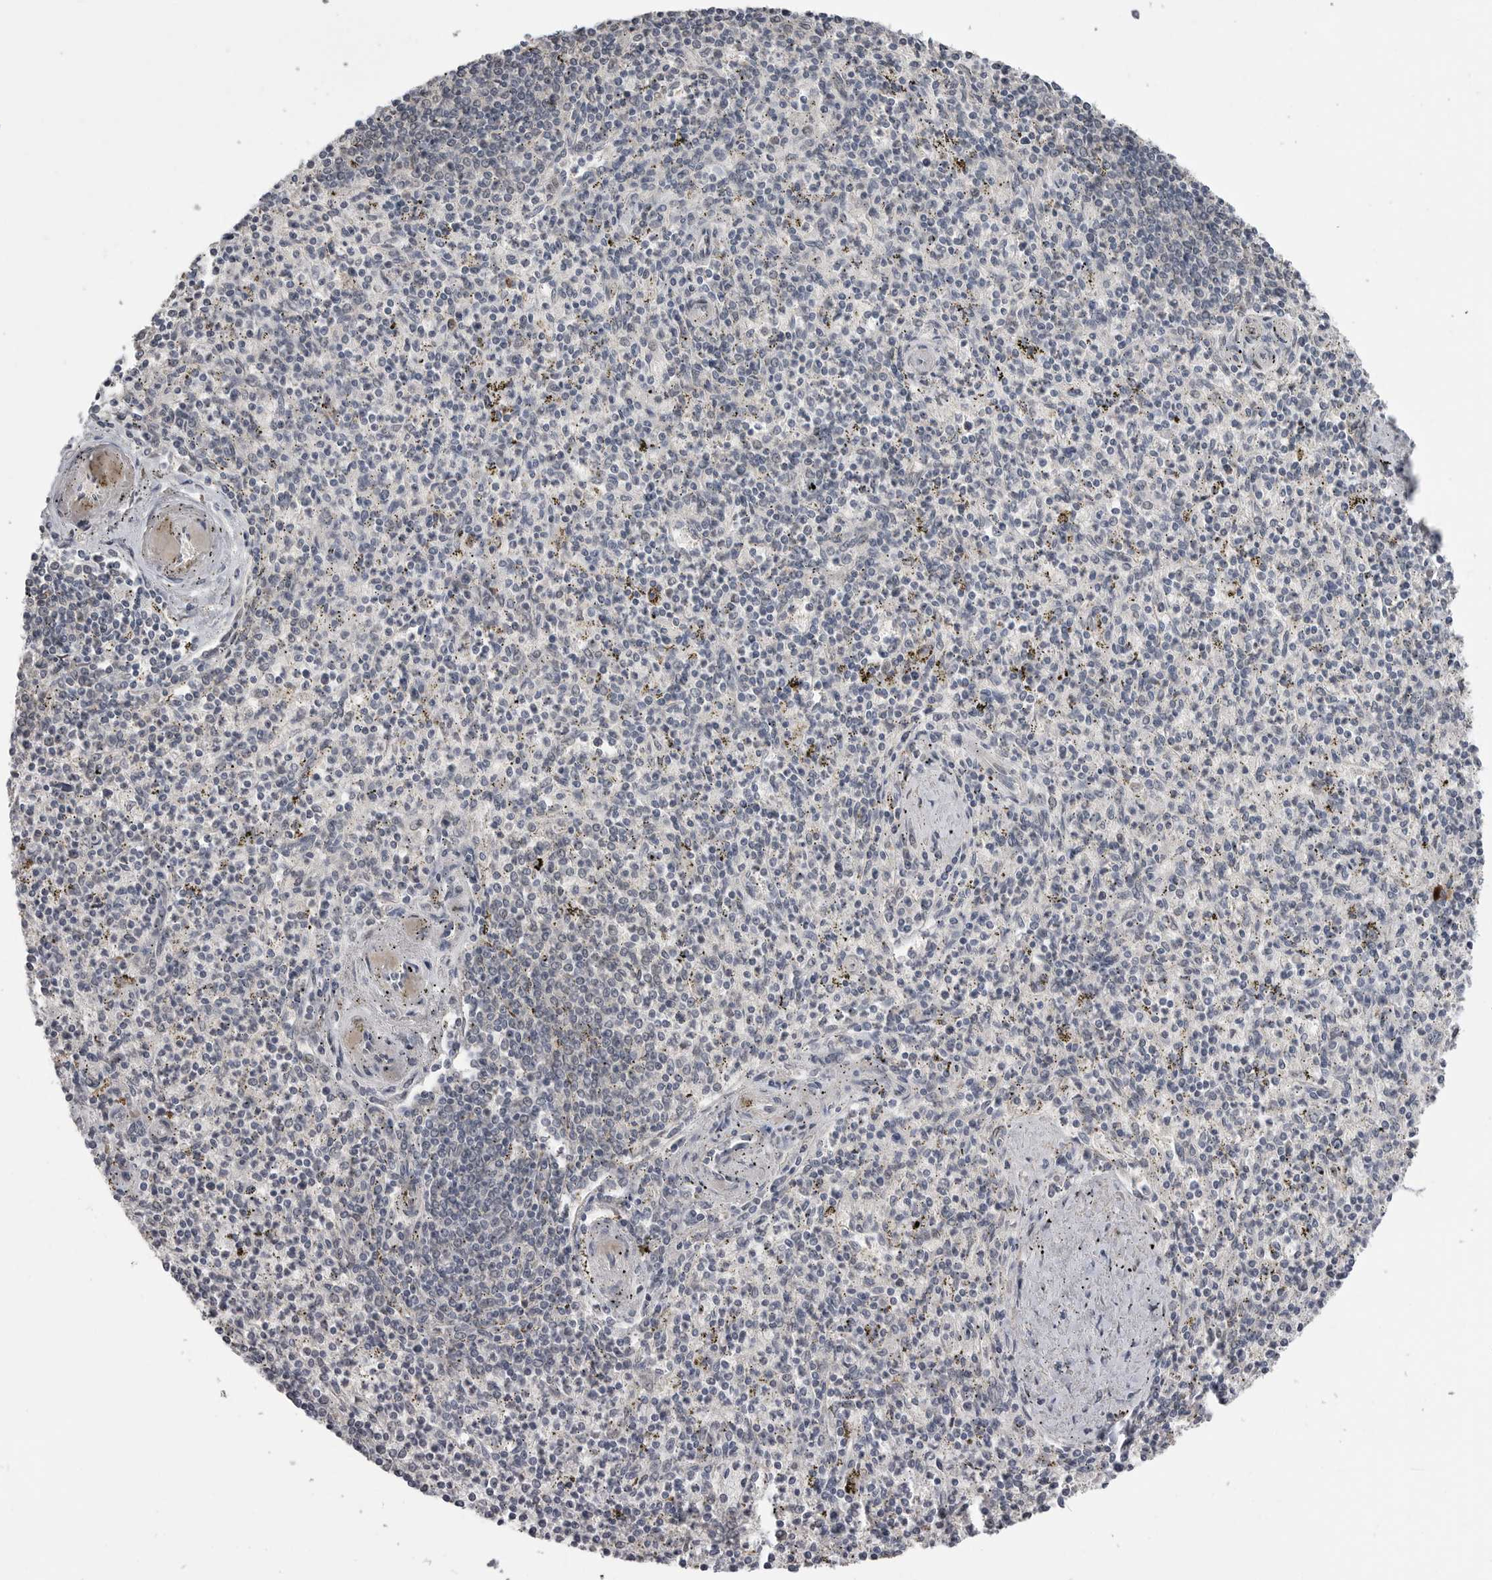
{"staining": {"intensity": "negative", "quantity": "none", "location": "none"}, "tissue": "spleen", "cell_type": "Cells in red pulp", "image_type": "normal", "snomed": [{"axis": "morphology", "description": "Normal tissue, NOS"}, {"axis": "topography", "description": "Spleen"}], "caption": "Photomicrograph shows no protein staining in cells in red pulp of unremarkable spleen.", "gene": "PLEKHF1", "patient": {"sex": "male", "age": 72}}